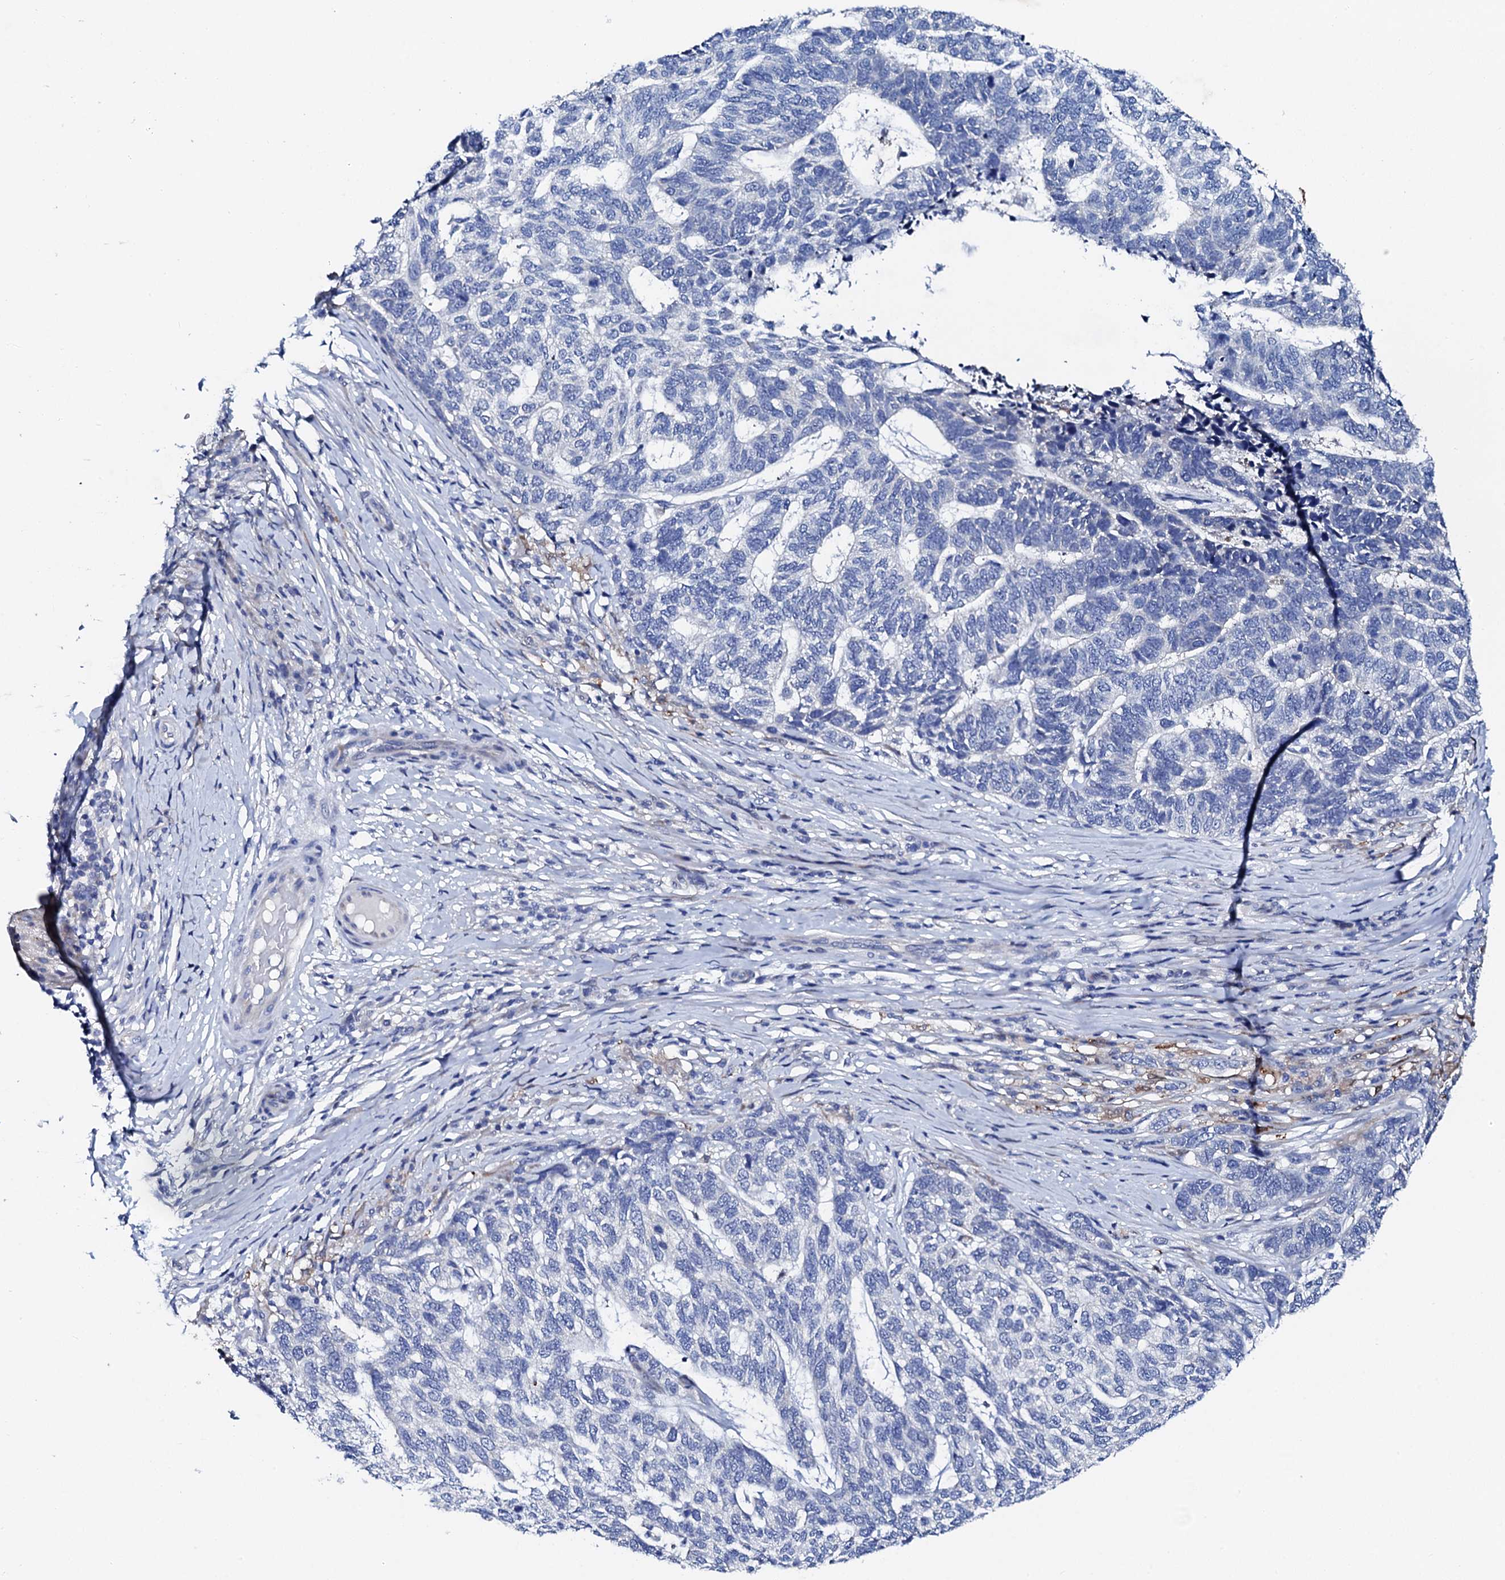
{"staining": {"intensity": "negative", "quantity": "none", "location": "none"}, "tissue": "skin cancer", "cell_type": "Tumor cells", "image_type": "cancer", "snomed": [{"axis": "morphology", "description": "Basal cell carcinoma"}, {"axis": "topography", "description": "Skin"}], "caption": "Basal cell carcinoma (skin) stained for a protein using immunohistochemistry (IHC) shows no positivity tumor cells.", "gene": "TRDN", "patient": {"sex": "female", "age": 65}}